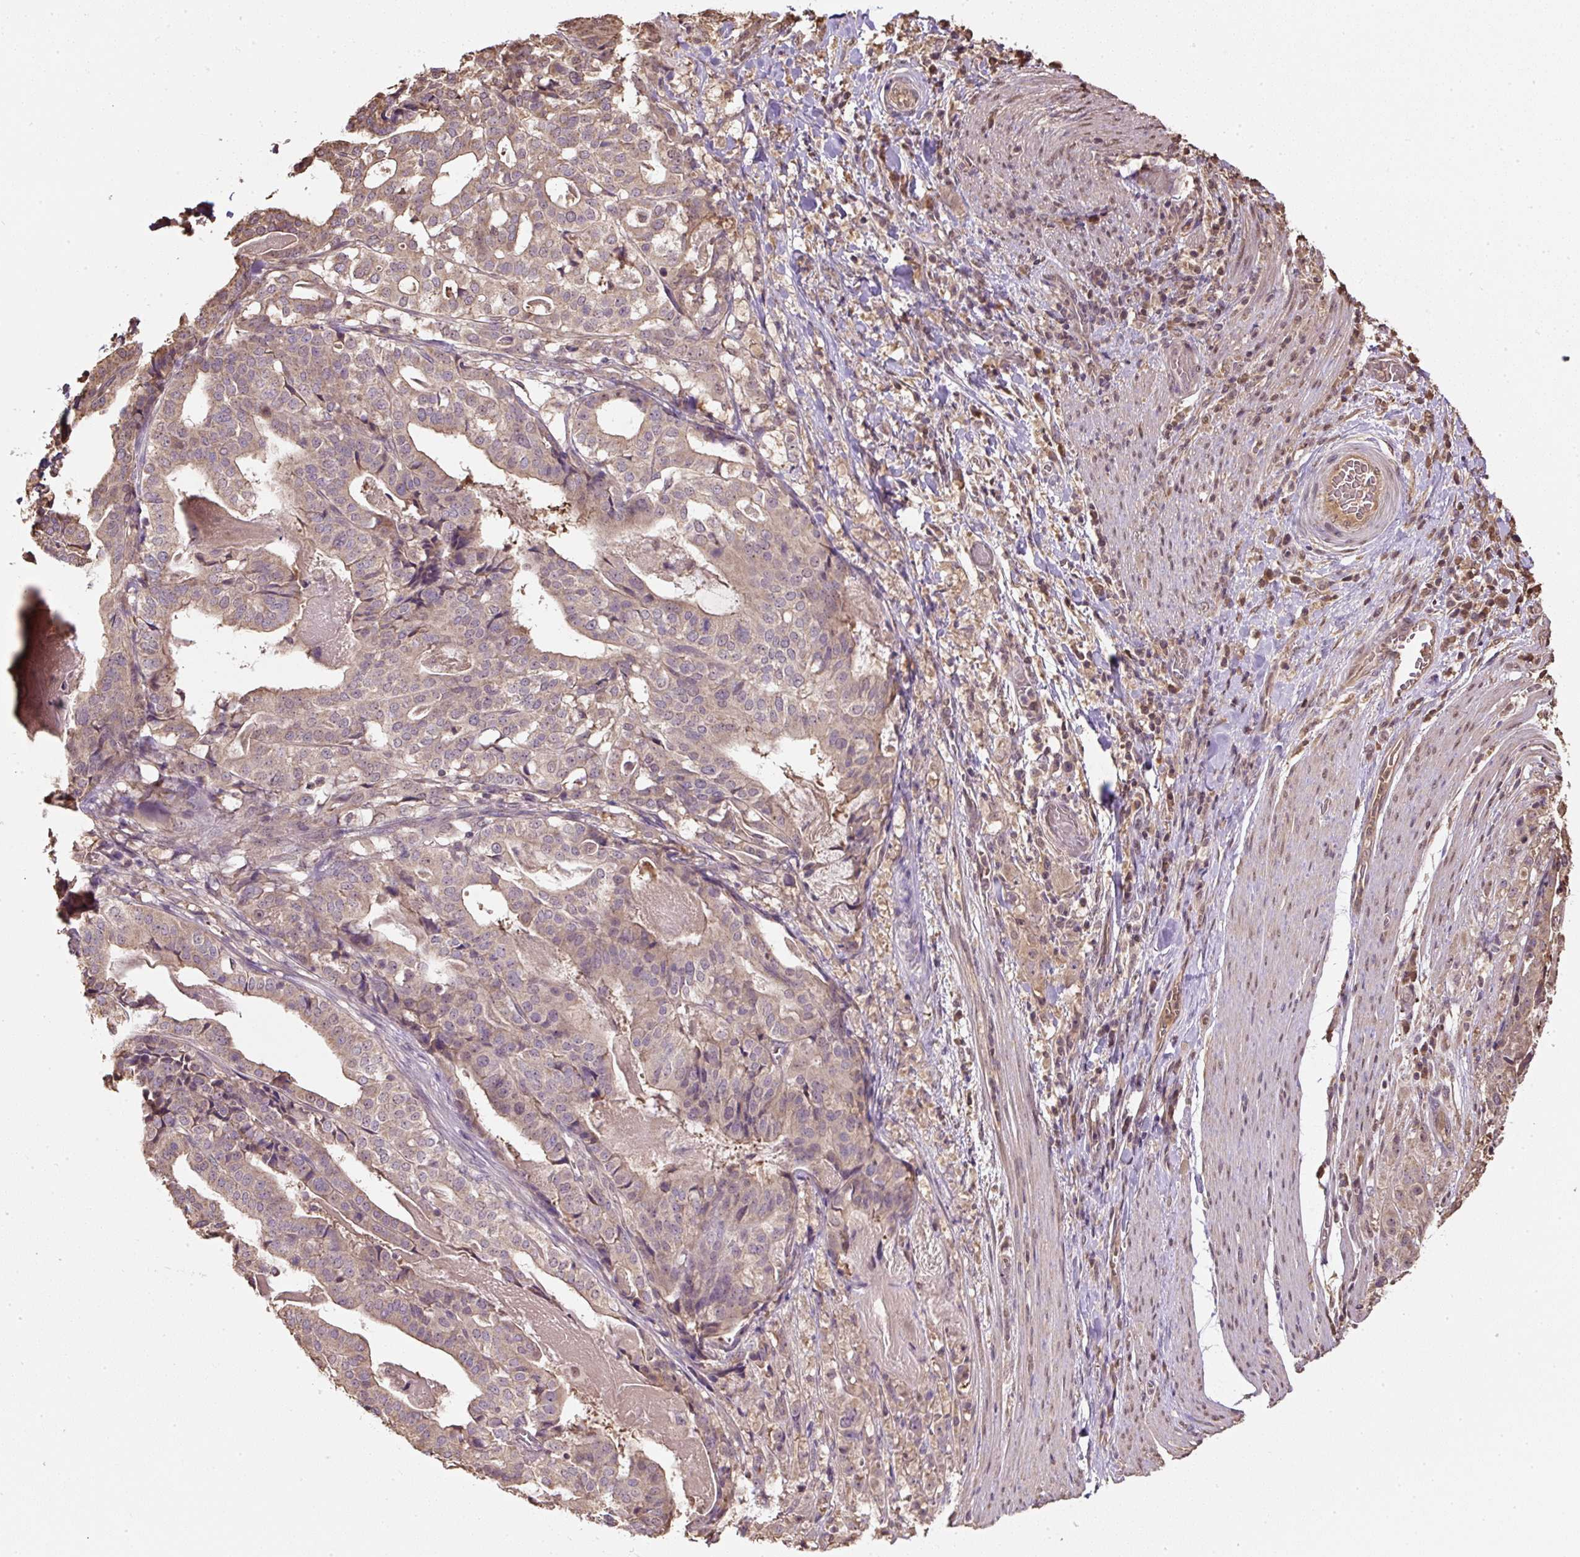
{"staining": {"intensity": "weak", "quantity": ">75%", "location": "cytoplasmic/membranous,nuclear"}, "tissue": "stomach cancer", "cell_type": "Tumor cells", "image_type": "cancer", "snomed": [{"axis": "morphology", "description": "Adenocarcinoma, NOS"}, {"axis": "topography", "description": "Stomach"}], "caption": "IHC (DAB) staining of human stomach cancer (adenocarcinoma) exhibits weak cytoplasmic/membranous and nuclear protein staining in about >75% of tumor cells. (brown staining indicates protein expression, while blue staining denotes nuclei).", "gene": "TMEM170B", "patient": {"sex": "male", "age": 48}}